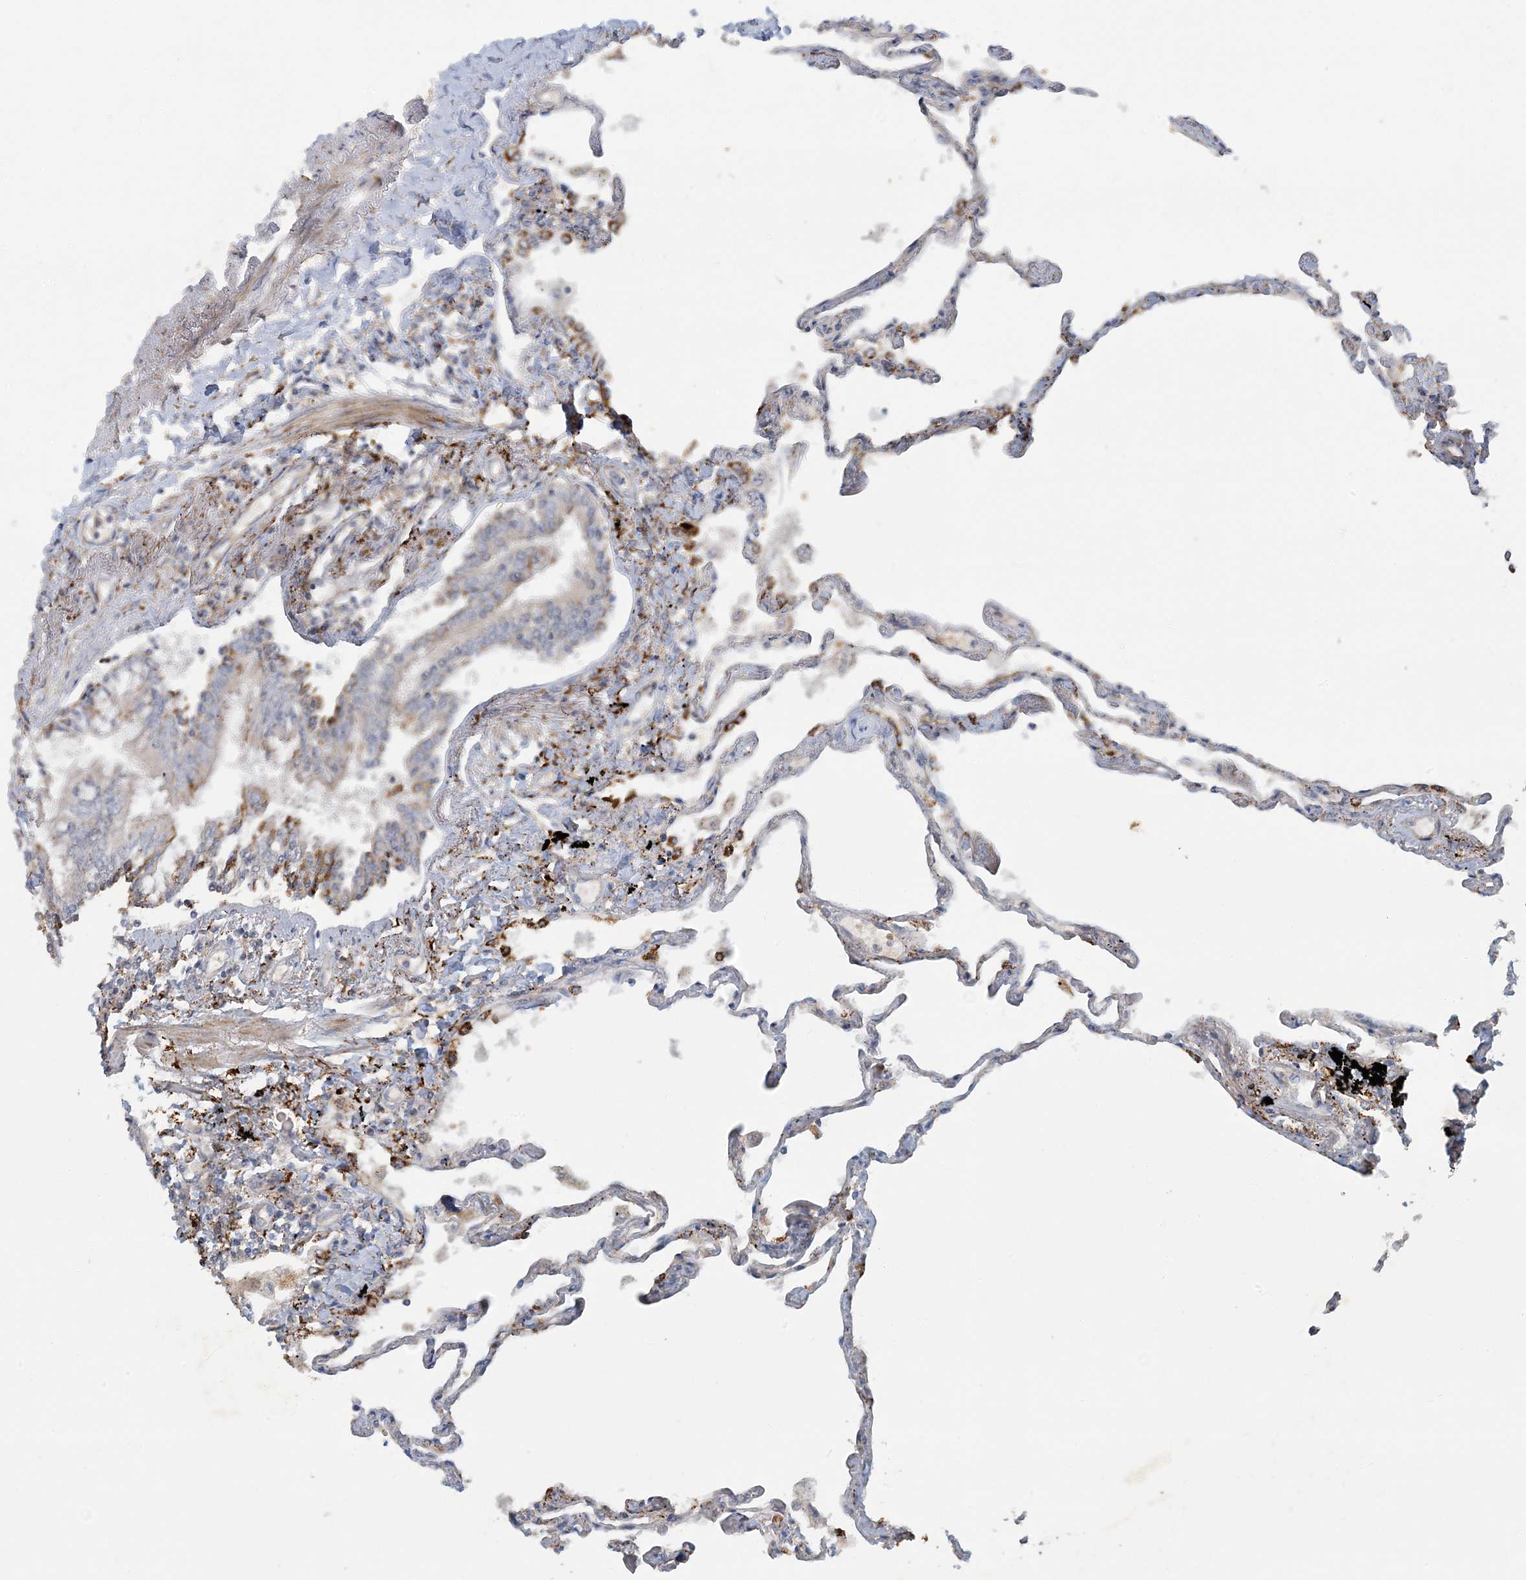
{"staining": {"intensity": "strong", "quantity": "<25%", "location": "cytoplasmic/membranous"}, "tissue": "lung", "cell_type": "Alveolar cells", "image_type": "normal", "snomed": [{"axis": "morphology", "description": "Normal tissue, NOS"}, {"axis": "topography", "description": "Lung"}], "caption": "Immunohistochemistry (IHC) (DAB) staining of normal human lung reveals strong cytoplasmic/membranous protein staining in about <25% of alveolar cells.", "gene": "LTN1", "patient": {"sex": "female", "age": 67}}